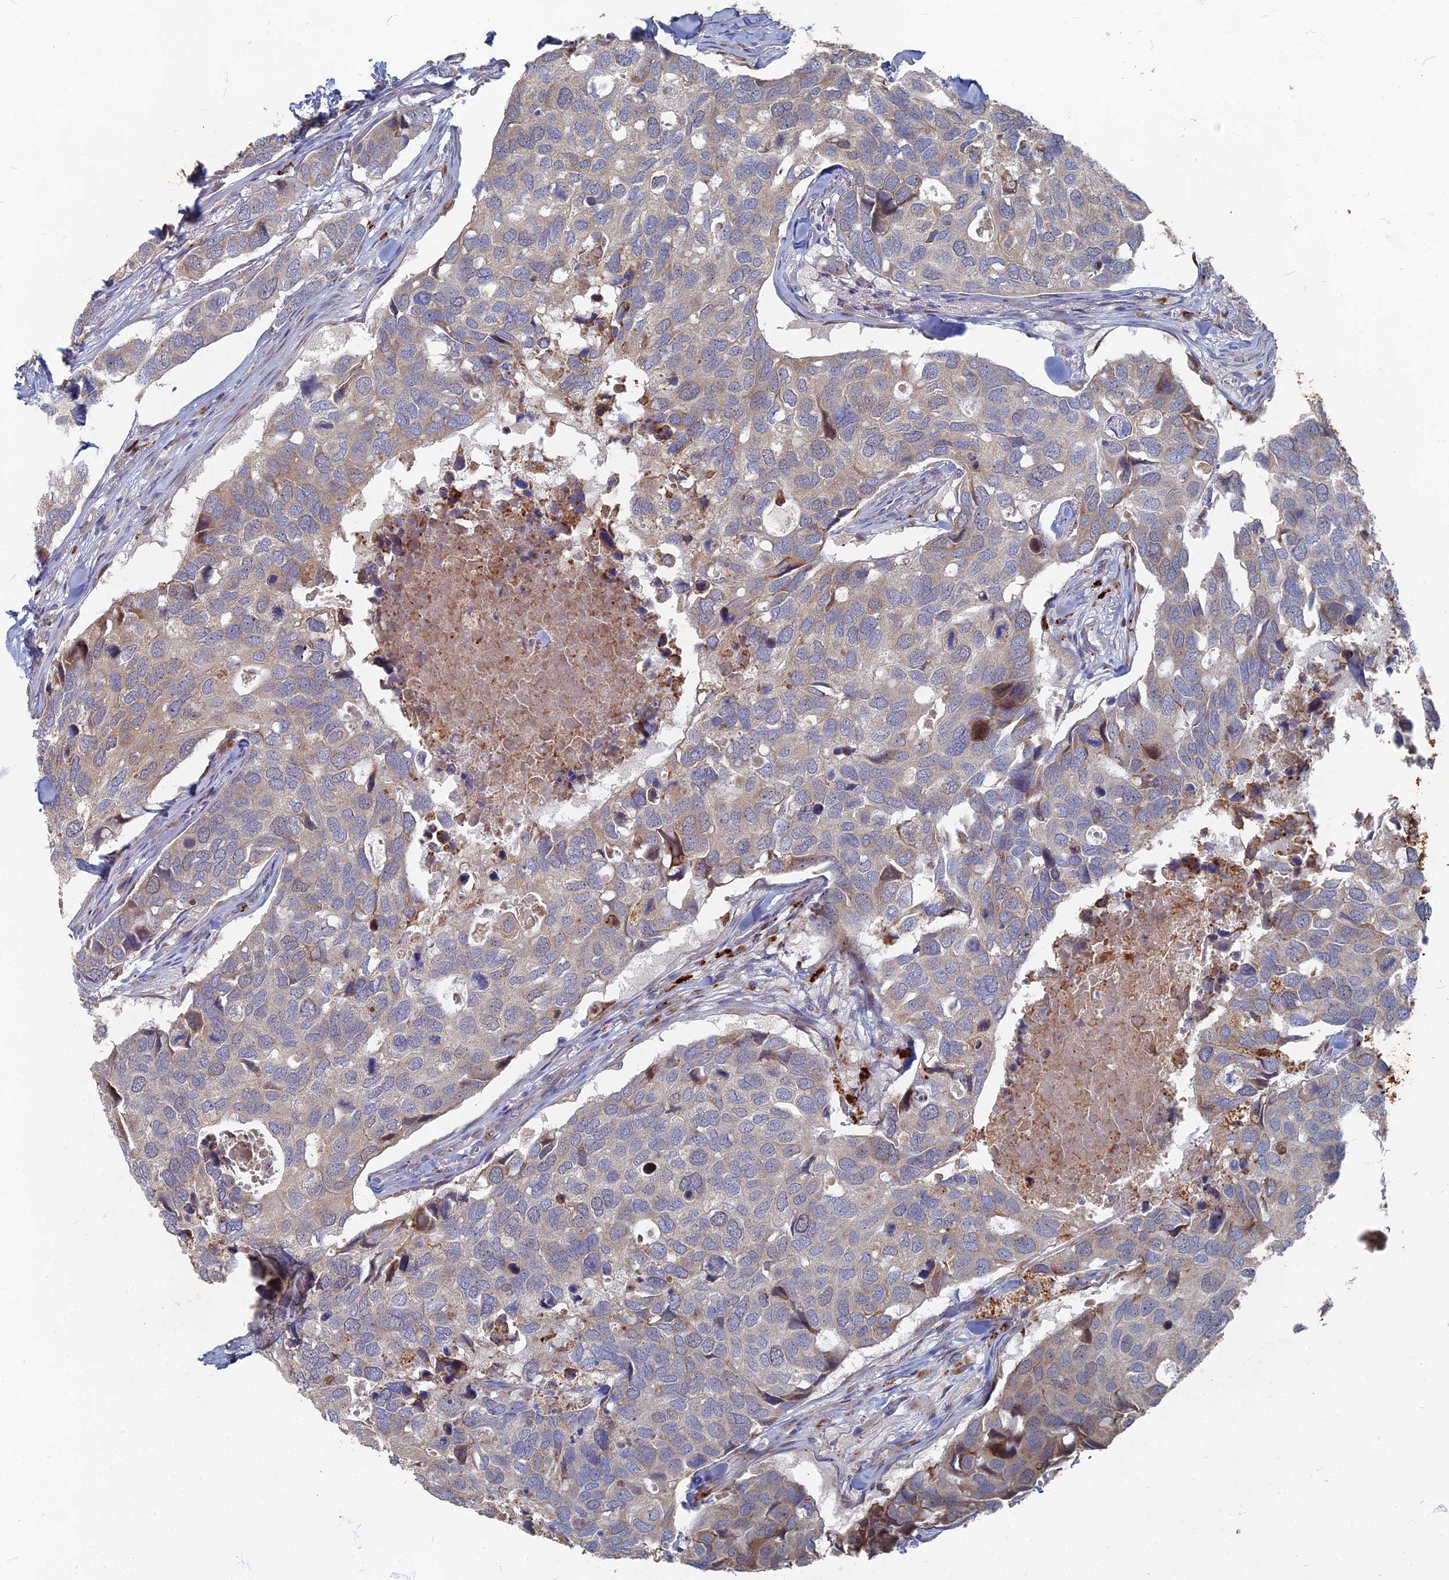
{"staining": {"intensity": "weak", "quantity": "25%-75%", "location": "cytoplasmic/membranous"}, "tissue": "breast cancer", "cell_type": "Tumor cells", "image_type": "cancer", "snomed": [{"axis": "morphology", "description": "Duct carcinoma"}, {"axis": "topography", "description": "Breast"}], "caption": "Breast infiltrating ductal carcinoma was stained to show a protein in brown. There is low levels of weak cytoplasmic/membranous expression in approximately 25%-75% of tumor cells.", "gene": "TMEM128", "patient": {"sex": "female", "age": 83}}